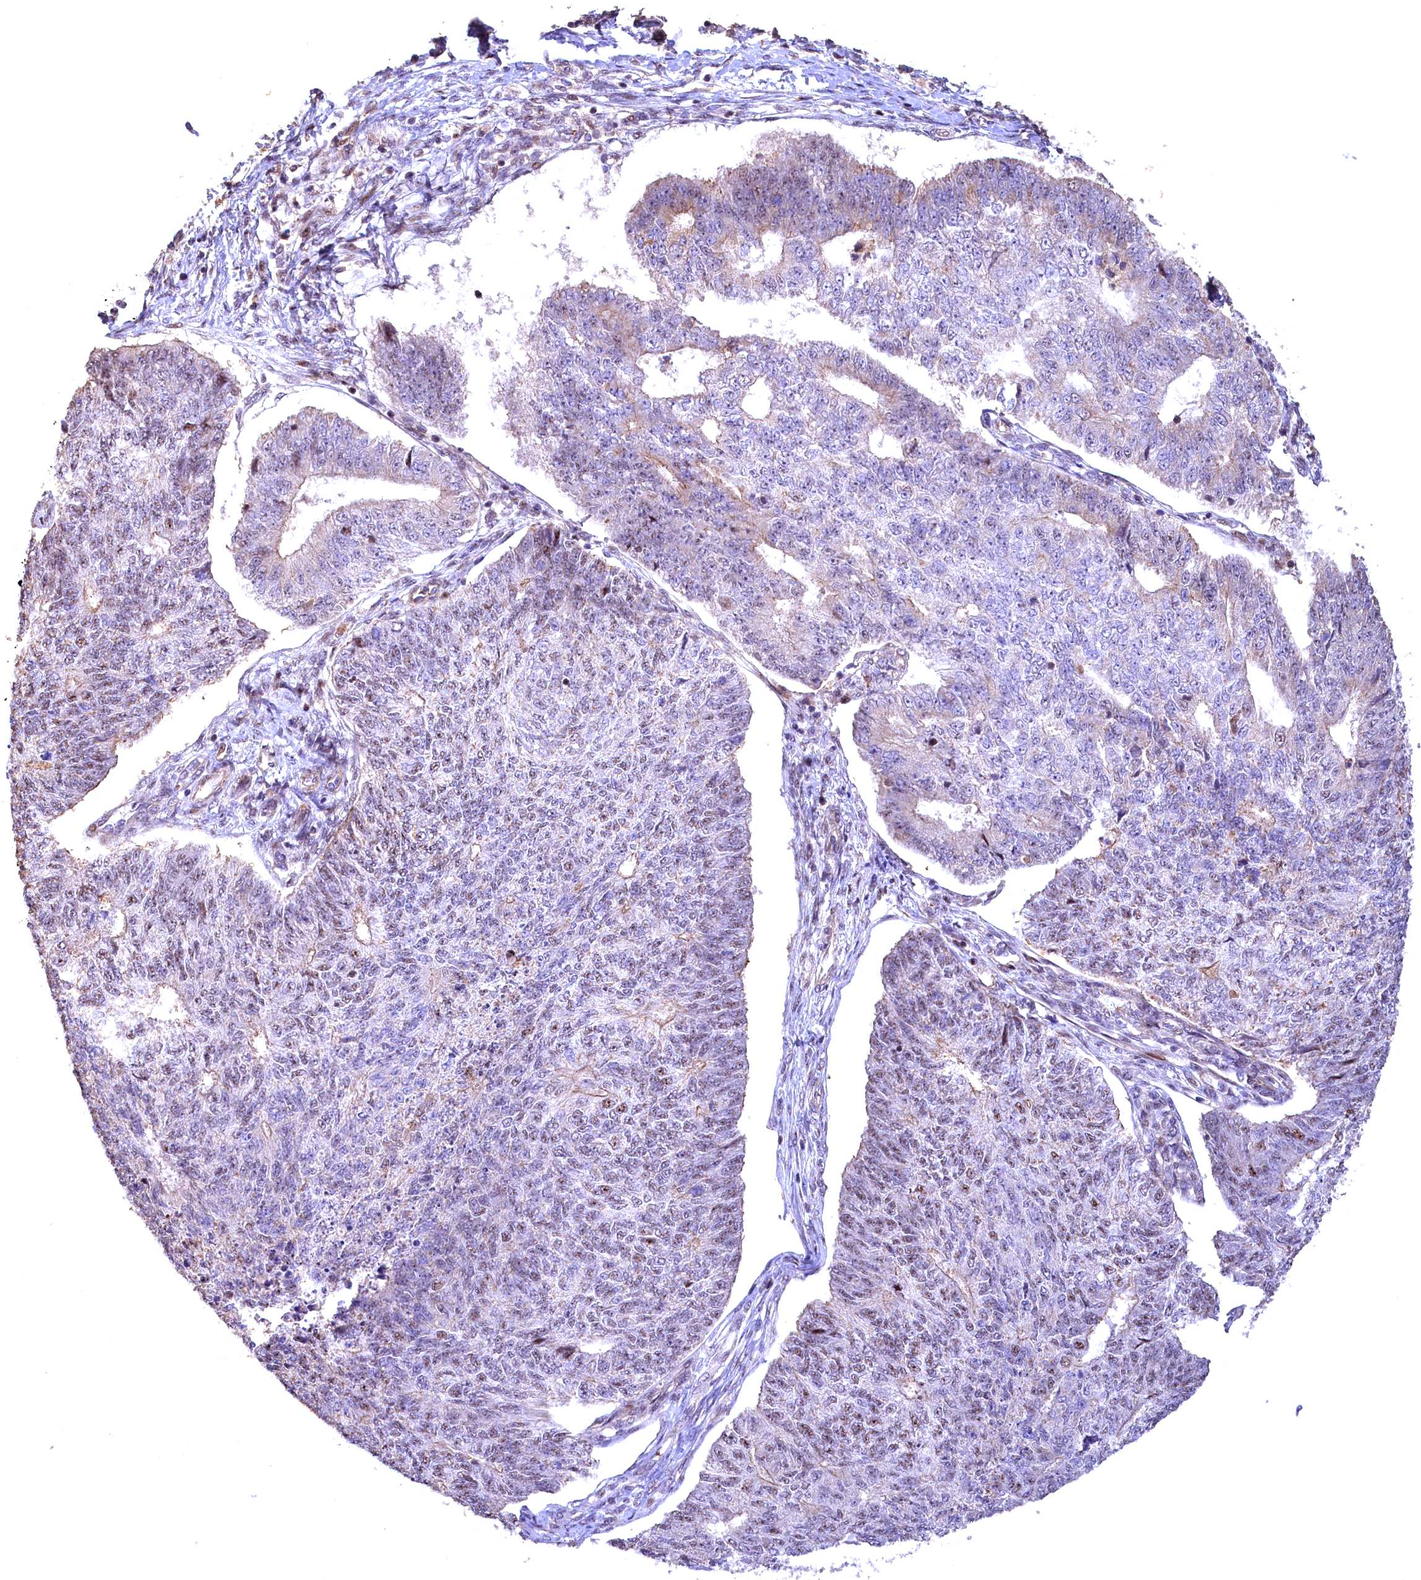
{"staining": {"intensity": "weak", "quantity": "<25%", "location": "cytoplasmic/membranous,nuclear"}, "tissue": "endometrial cancer", "cell_type": "Tumor cells", "image_type": "cancer", "snomed": [{"axis": "morphology", "description": "Adenocarcinoma, NOS"}, {"axis": "topography", "description": "Endometrium"}], "caption": "Tumor cells are negative for brown protein staining in adenocarcinoma (endometrial). (DAB IHC visualized using brightfield microscopy, high magnification).", "gene": "FUZ", "patient": {"sex": "female", "age": 32}}